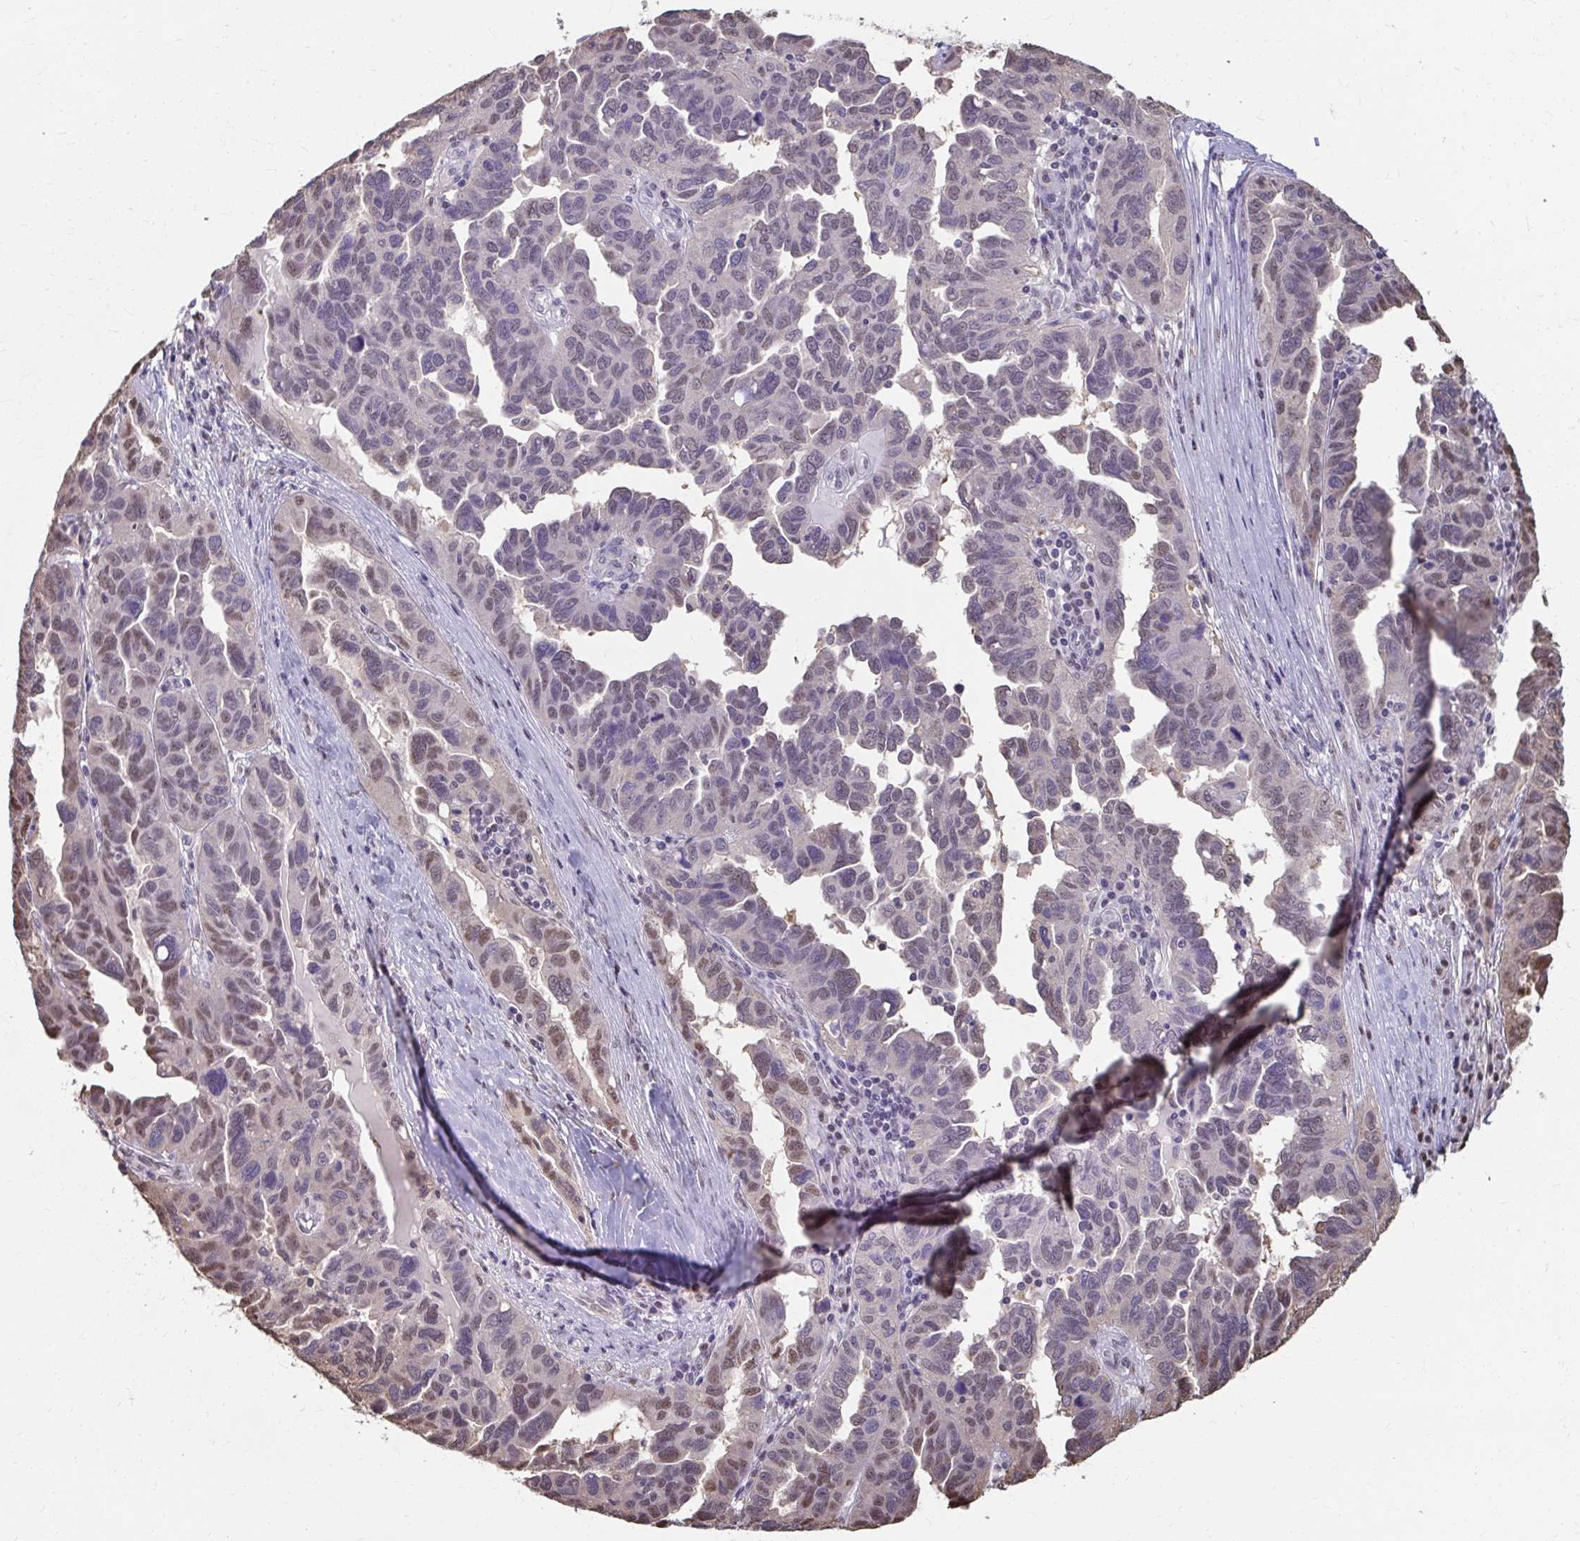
{"staining": {"intensity": "weak", "quantity": "25%-75%", "location": "nuclear"}, "tissue": "ovarian cancer", "cell_type": "Tumor cells", "image_type": "cancer", "snomed": [{"axis": "morphology", "description": "Cystadenocarcinoma, serous, NOS"}, {"axis": "topography", "description": "Ovary"}], "caption": "Ovarian cancer (serous cystadenocarcinoma) stained for a protein shows weak nuclear positivity in tumor cells.", "gene": "ING4", "patient": {"sex": "female", "age": 64}}